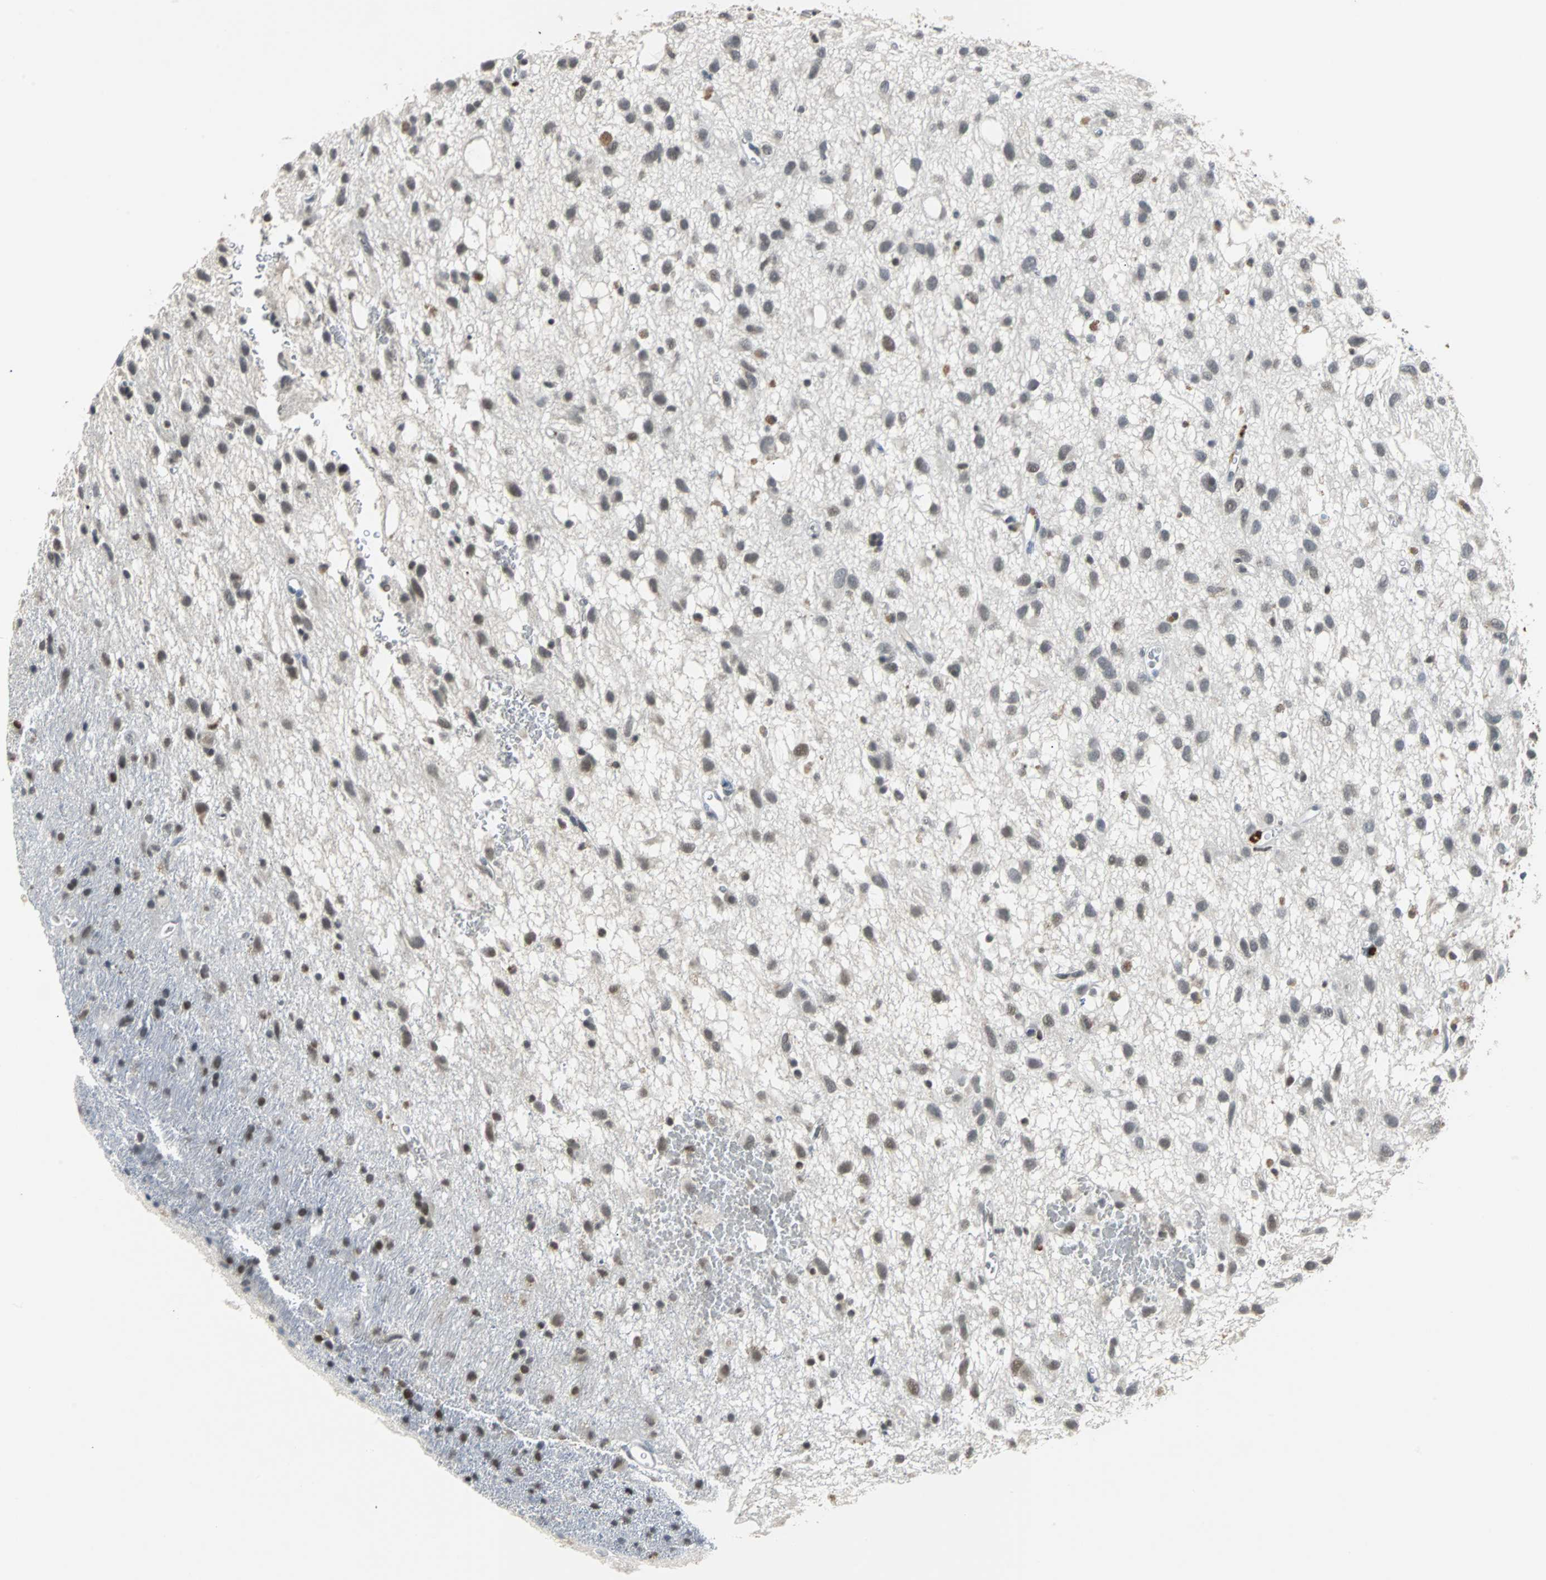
{"staining": {"intensity": "moderate", "quantity": "<25%", "location": "nuclear"}, "tissue": "glioma", "cell_type": "Tumor cells", "image_type": "cancer", "snomed": [{"axis": "morphology", "description": "Glioma, malignant, Low grade"}, {"axis": "topography", "description": "Brain"}], "caption": "Immunohistochemistry (IHC) staining of malignant low-grade glioma, which reveals low levels of moderate nuclear positivity in approximately <25% of tumor cells indicating moderate nuclear protein staining. The staining was performed using DAB (3,3'-diaminobenzidine) (brown) for protein detection and nuclei were counterstained in hematoxylin (blue).", "gene": "HLX", "patient": {"sex": "male", "age": 77}}